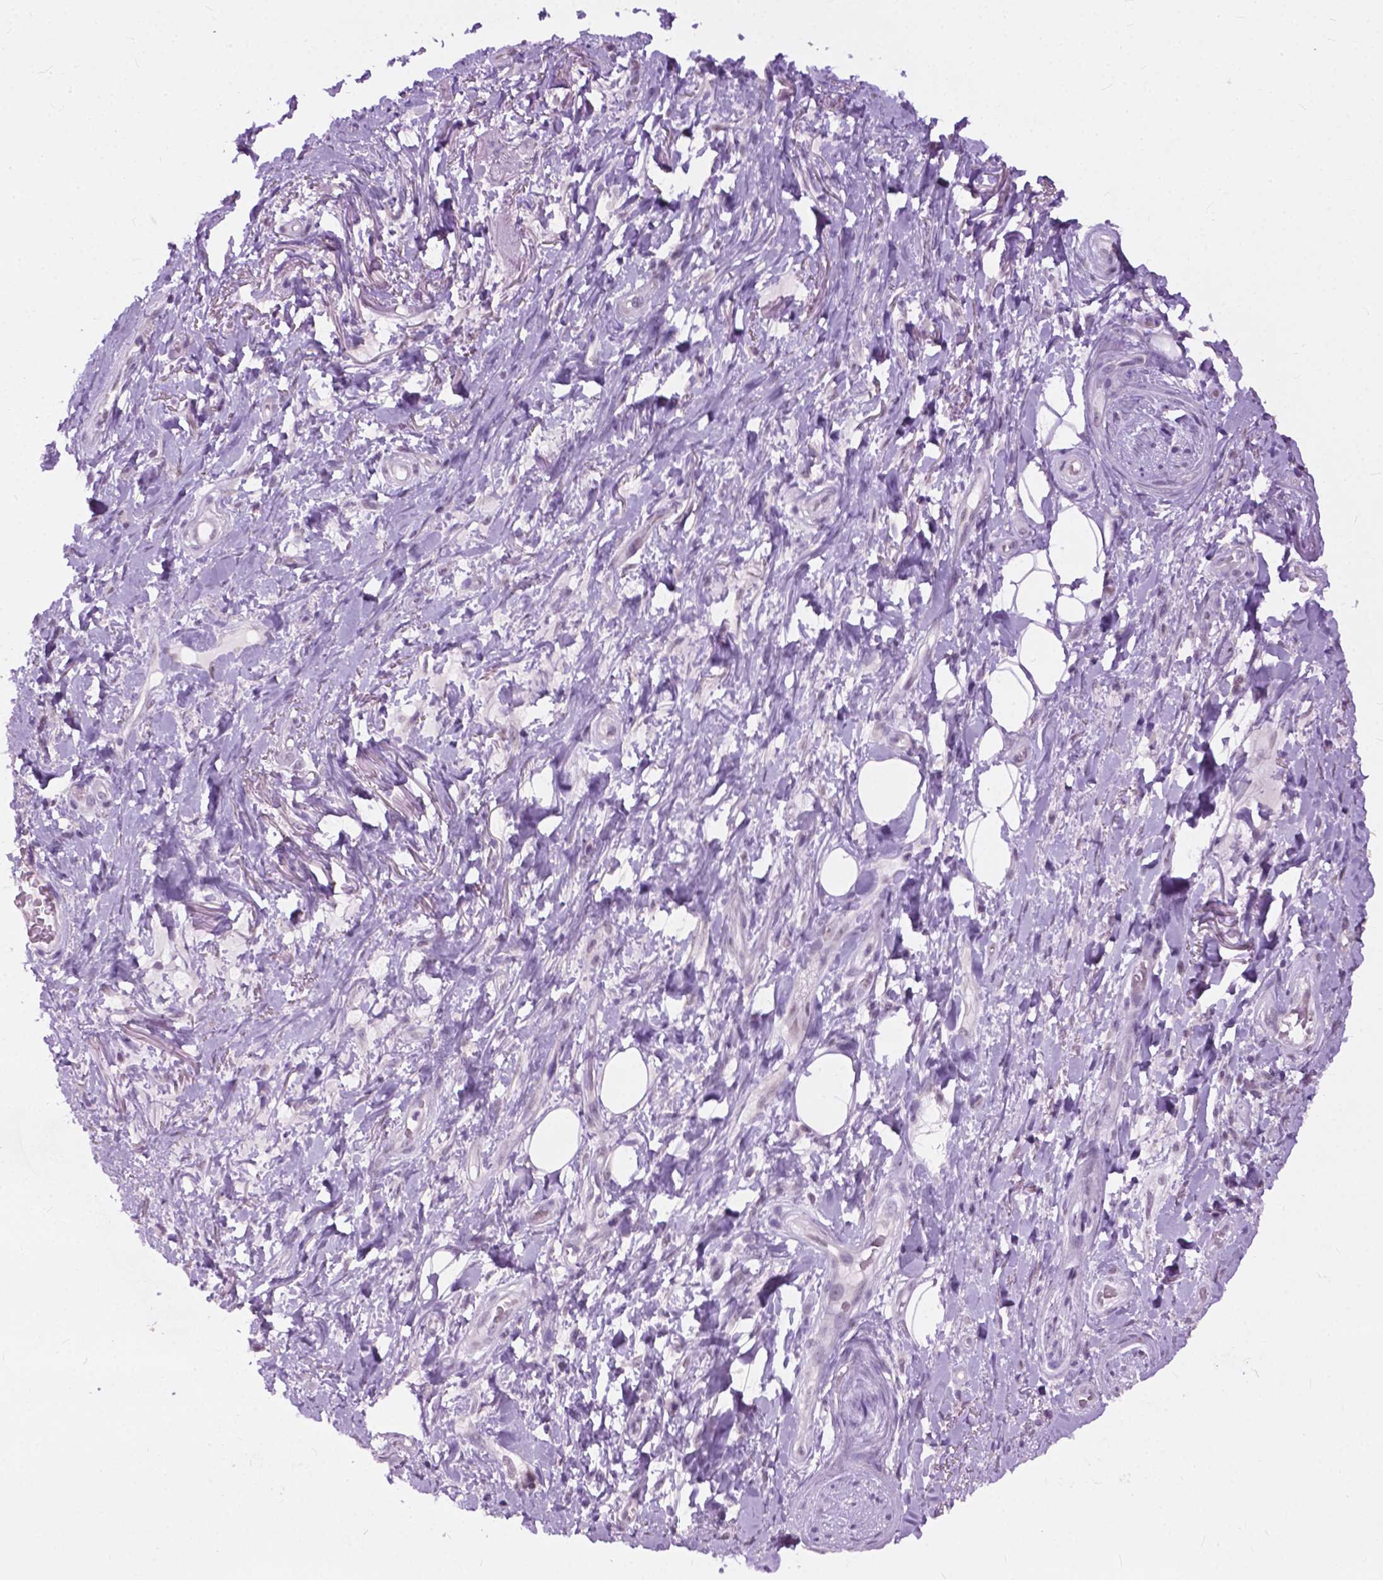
{"staining": {"intensity": "negative", "quantity": "none", "location": "none"}, "tissue": "adipose tissue", "cell_type": "Adipocytes", "image_type": "normal", "snomed": [{"axis": "morphology", "description": "Normal tissue, NOS"}, {"axis": "topography", "description": "Anal"}, {"axis": "topography", "description": "Peripheral nerve tissue"}], "caption": "DAB immunohistochemical staining of benign adipose tissue reveals no significant staining in adipocytes.", "gene": "GPR37L1", "patient": {"sex": "male", "age": 53}}